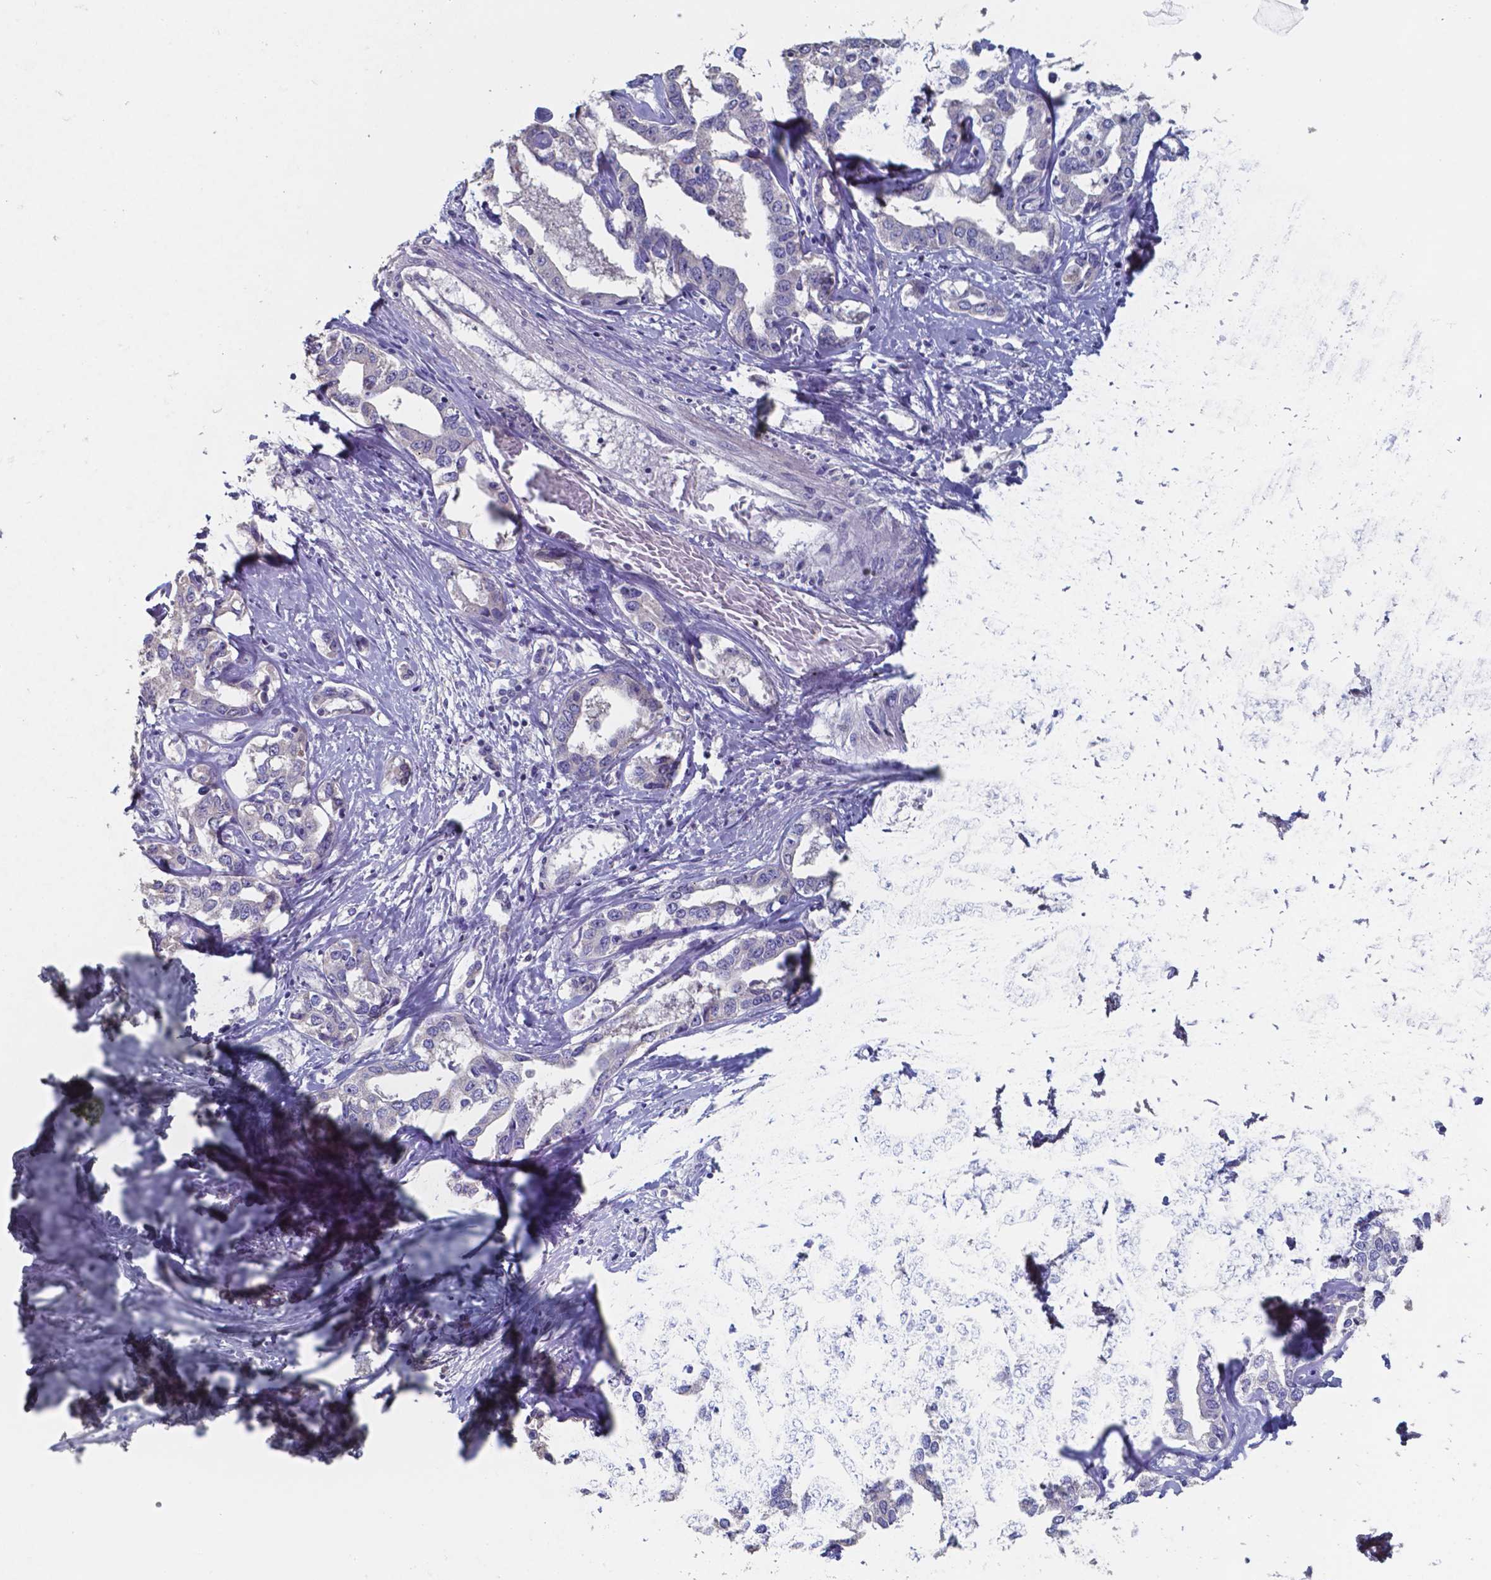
{"staining": {"intensity": "negative", "quantity": "none", "location": "none"}, "tissue": "liver cancer", "cell_type": "Tumor cells", "image_type": "cancer", "snomed": [{"axis": "morphology", "description": "Cholangiocarcinoma"}, {"axis": "topography", "description": "Liver"}], "caption": "IHC histopathology image of cholangiocarcinoma (liver) stained for a protein (brown), which demonstrates no expression in tumor cells.", "gene": "FOXJ1", "patient": {"sex": "male", "age": 59}}